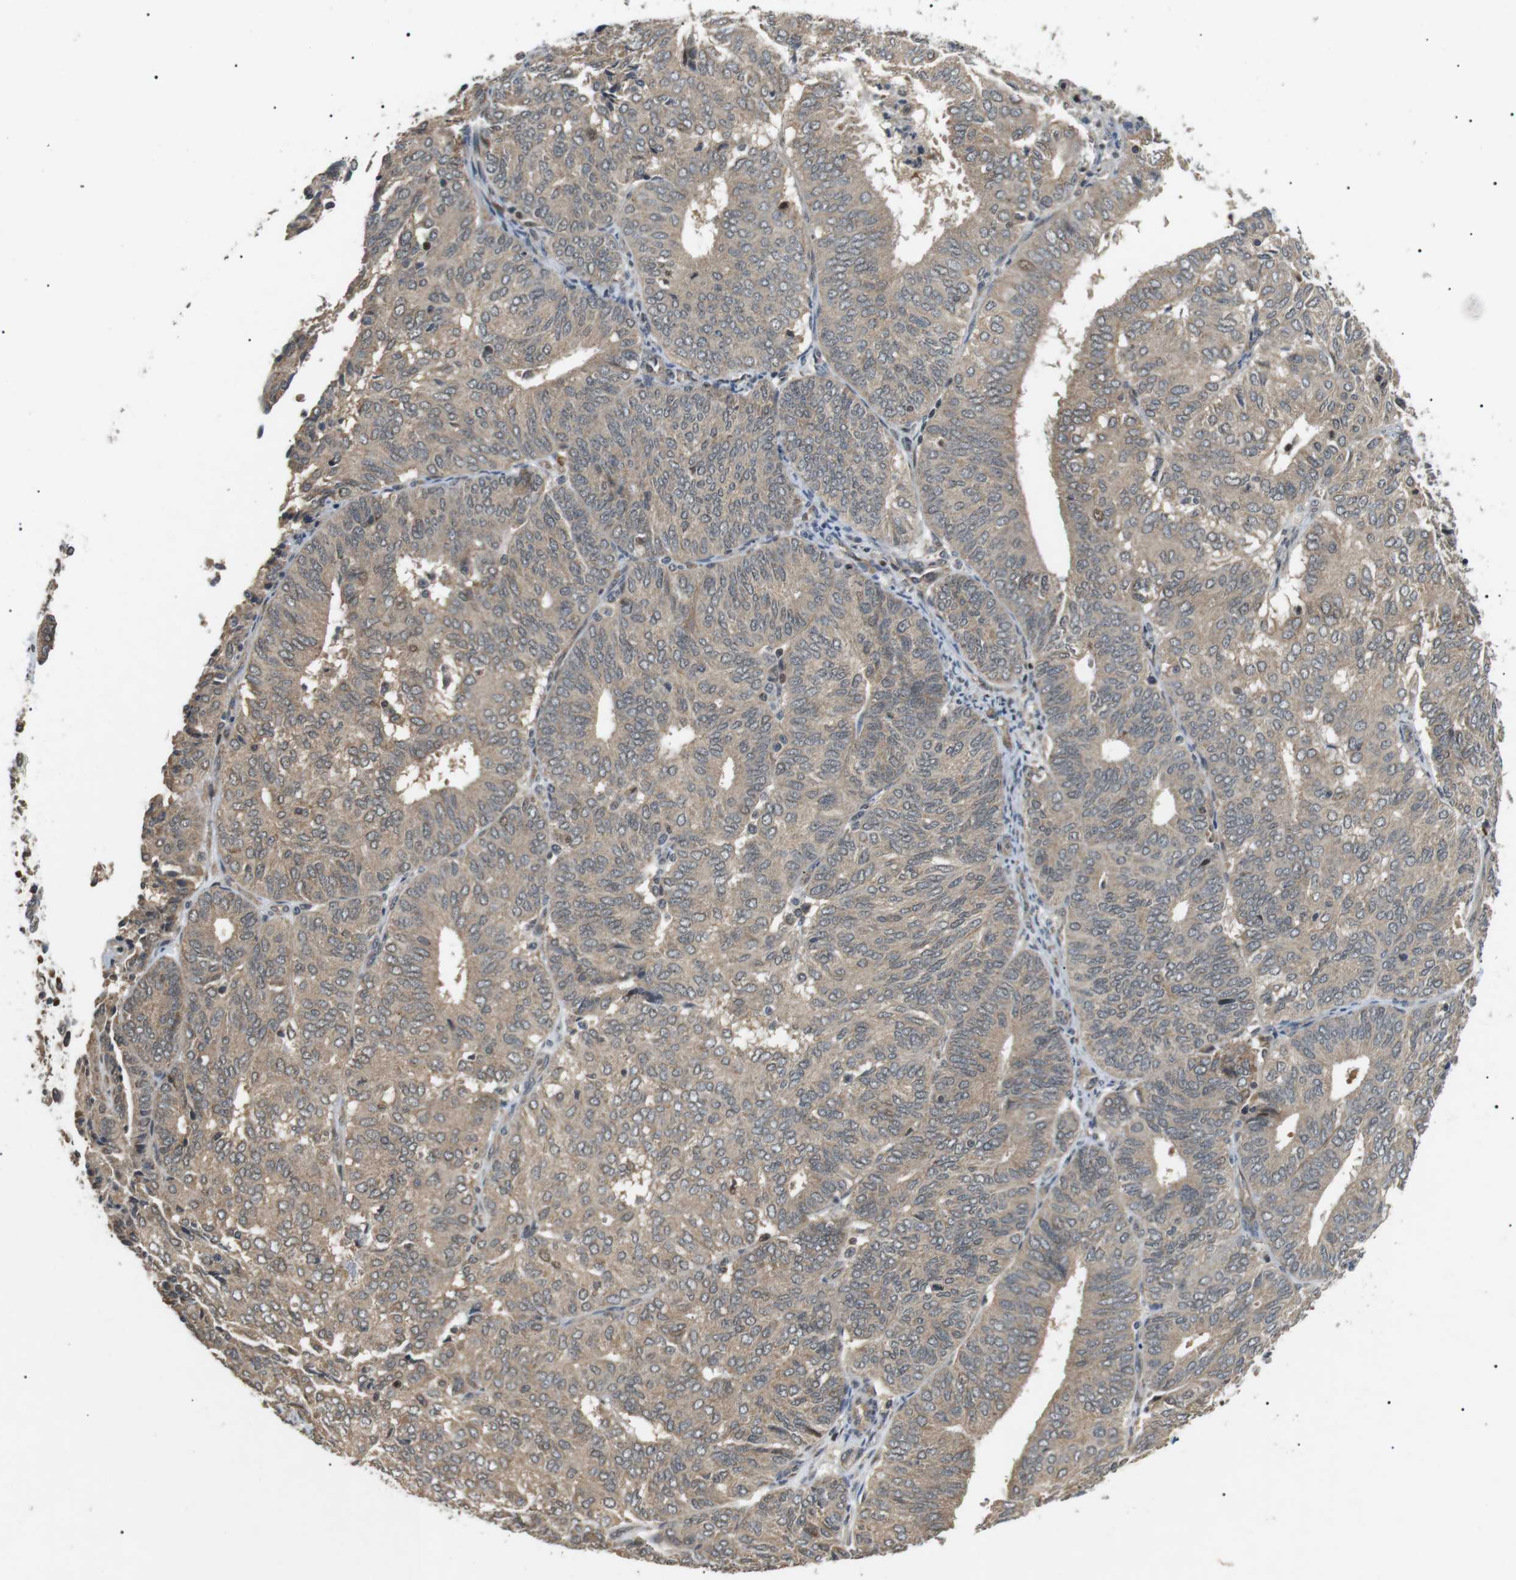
{"staining": {"intensity": "weak", "quantity": ">75%", "location": "cytoplasmic/membranous"}, "tissue": "endometrial cancer", "cell_type": "Tumor cells", "image_type": "cancer", "snomed": [{"axis": "morphology", "description": "Adenocarcinoma, NOS"}, {"axis": "topography", "description": "Uterus"}], "caption": "Human endometrial cancer stained with a protein marker demonstrates weak staining in tumor cells.", "gene": "HSPA13", "patient": {"sex": "female", "age": 60}}